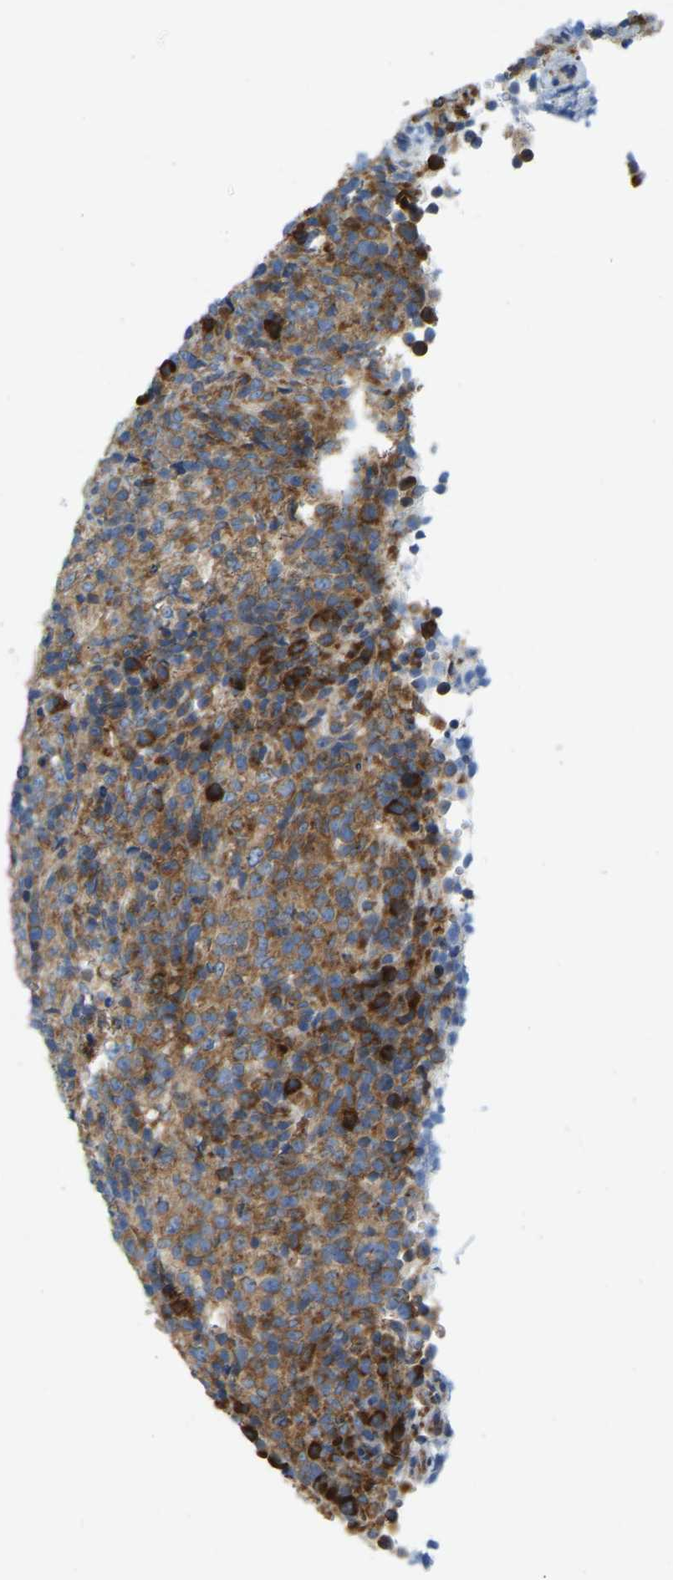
{"staining": {"intensity": "strong", "quantity": ">75%", "location": "cytoplasmic/membranous"}, "tissue": "lymphoma", "cell_type": "Tumor cells", "image_type": "cancer", "snomed": [{"axis": "morphology", "description": "Malignant lymphoma, non-Hodgkin's type, High grade"}, {"axis": "topography", "description": "Lymph node"}], "caption": "This micrograph exhibits immunohistochemistry staining of human malignant lymphoma, non-Hodgkin's type (high-grade), with high strong cytoplasmic/membranous staining in approximately >75% of tumor cells.", "gene": "SND1", "patient": {"sex": "female", "age": 76}}